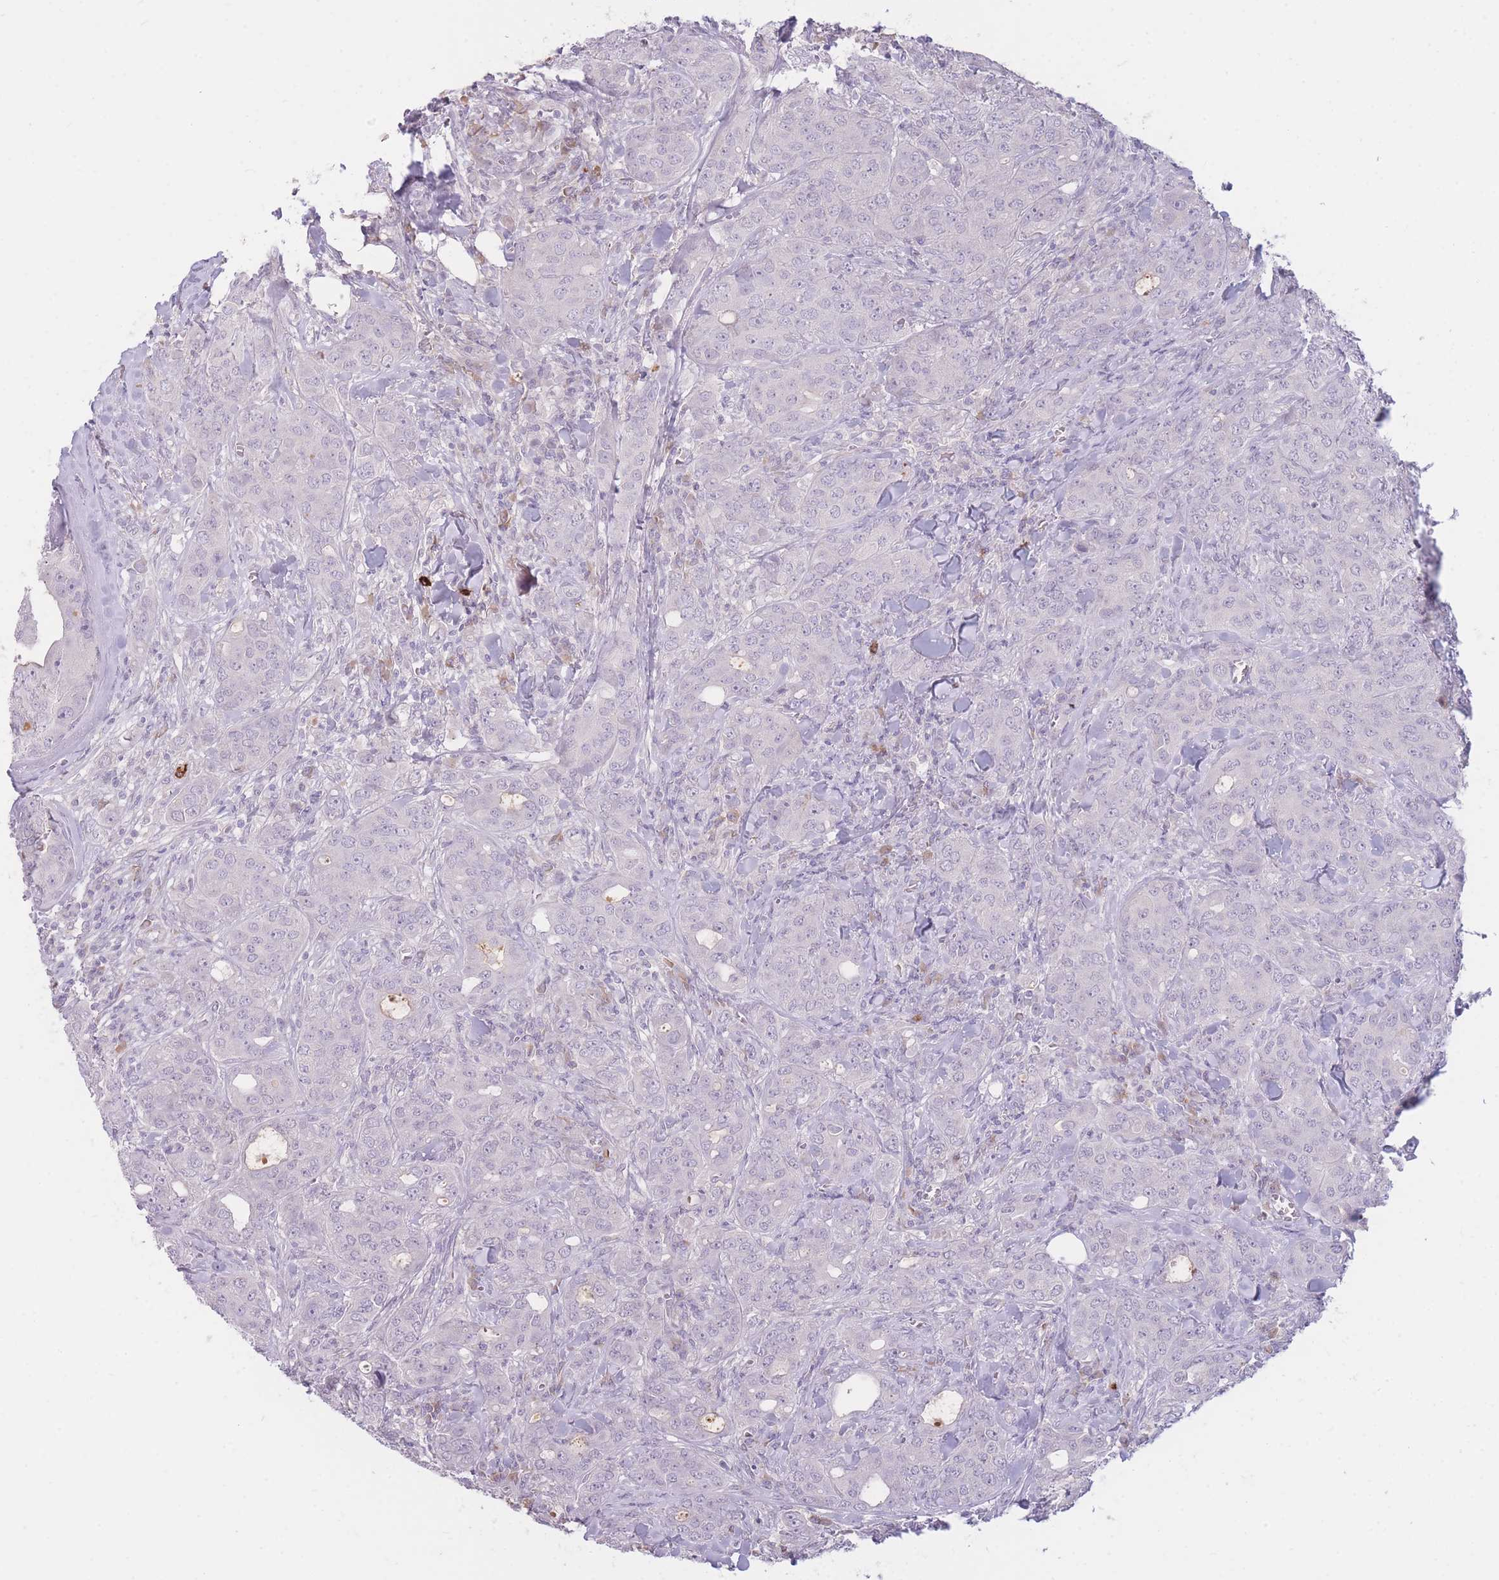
{"staining": {"intensity": "negative", "quantity": "none", "location": "none"}, "tissue": "breast cancer", "cell_type": "Tumor cells", "image_type": "cancer", "snomed": [{"axis": "morphology", "description": "Duct carcinoma"}, {"axis": "topography", "description": "Breast"}], "caption": "There is no significant positivity in tumor cells of breast cancer (infiltrating ductal carcinoma).", "gene": "TPSD1", "patient": {"sex": "female", "age": 43}}